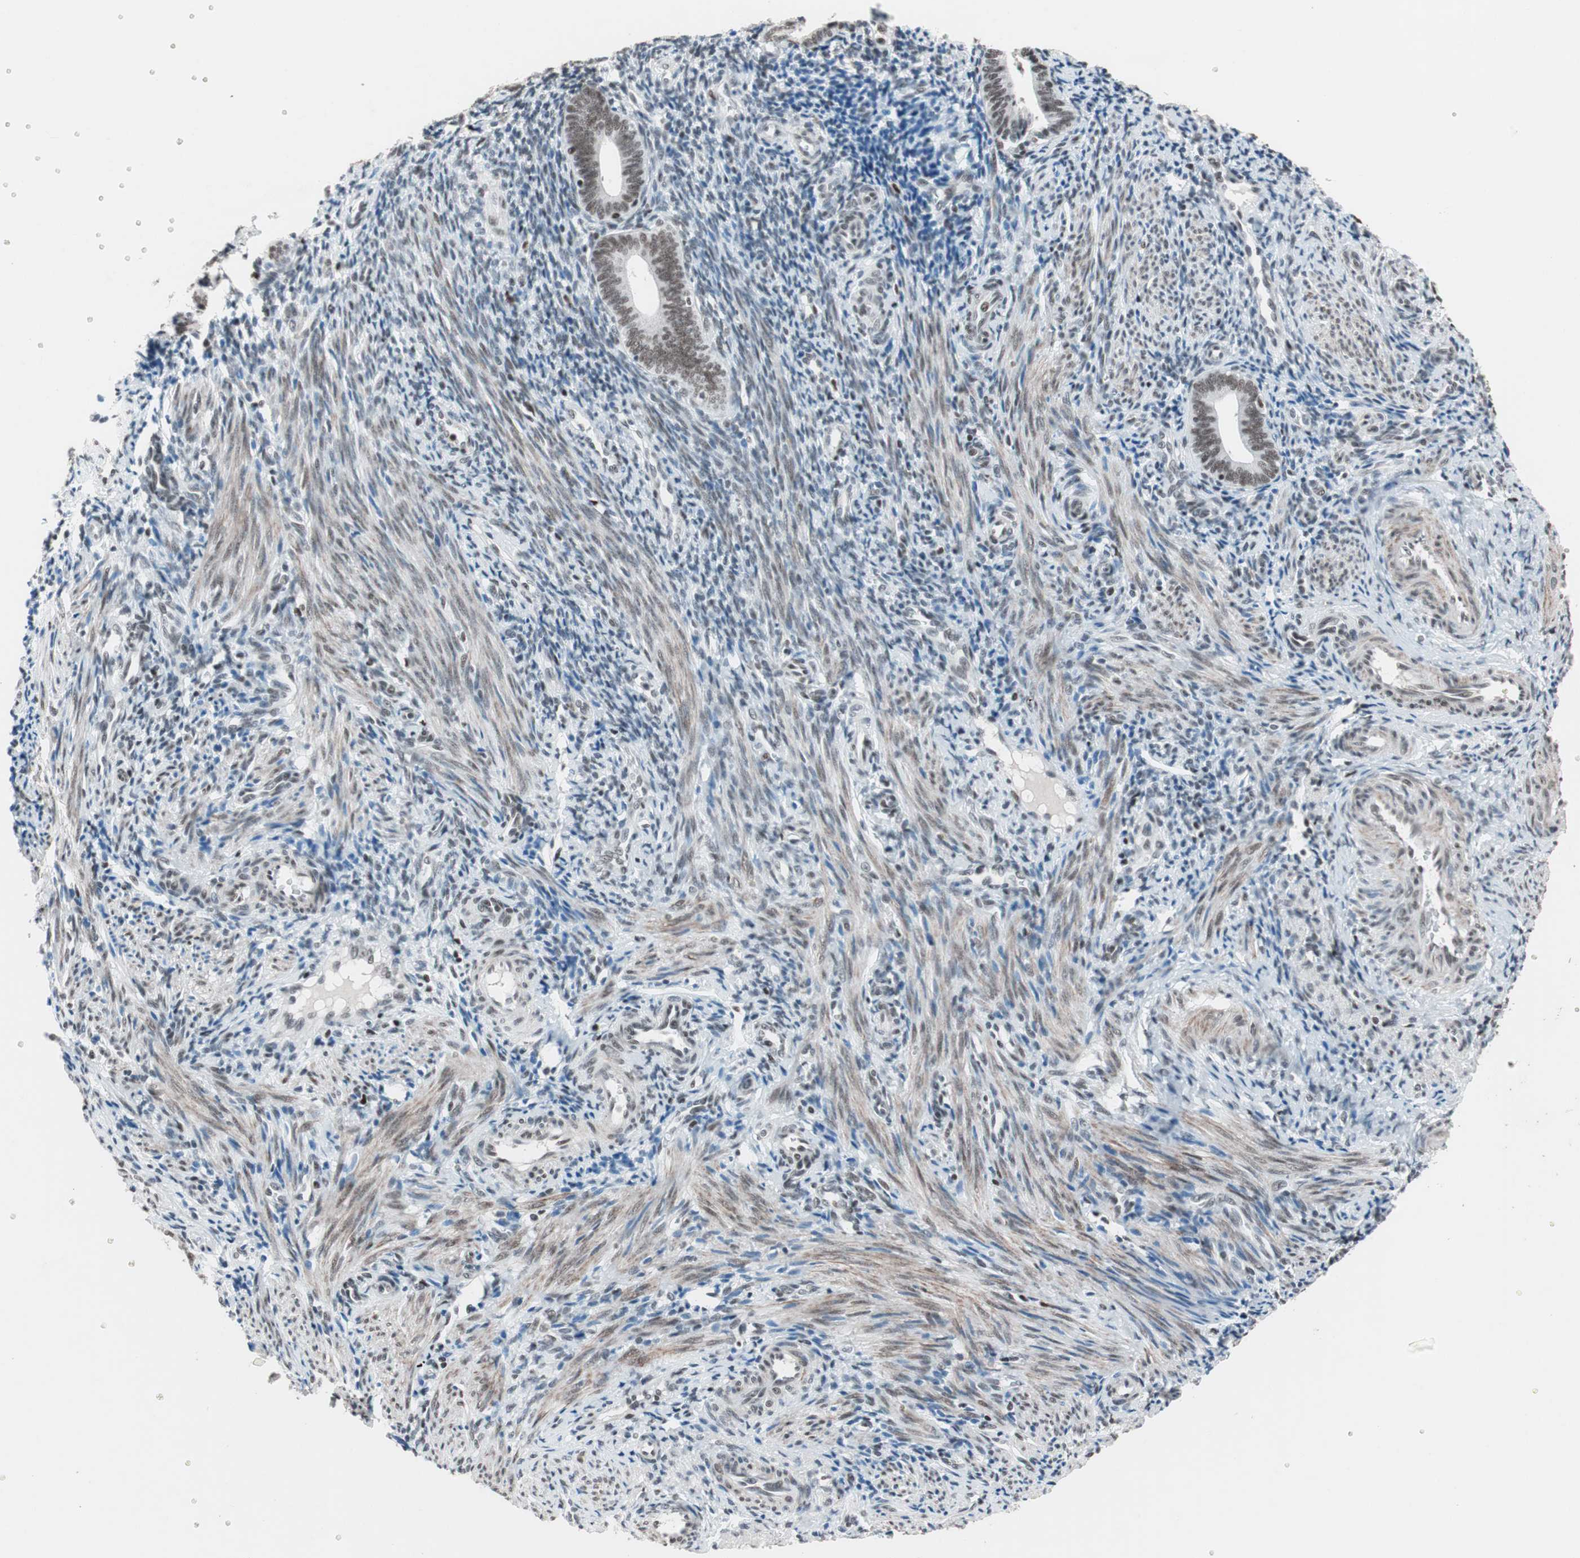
{"staining": {"intensity": "strong", "quantity": "25%-75%", "location": "nuclear"}, "tissue": "endometrium", "cell_type": "Cells in endometrial stroma", "image_type": "normal", "snomed": [{"axis": "morphology", "description": "Normal tissue, NOS"}, {"axis": "topography", "description": "Uterus"}, {"axis": "topography", "description": "Endometrium"}], "caption": "Protein staining of benign endometrium shows strong nuclear expression in about 25%-75% of cells in endometrial stroma.", "gene": "ARID1A", "patient": {"sex": "female", "age": 33}}